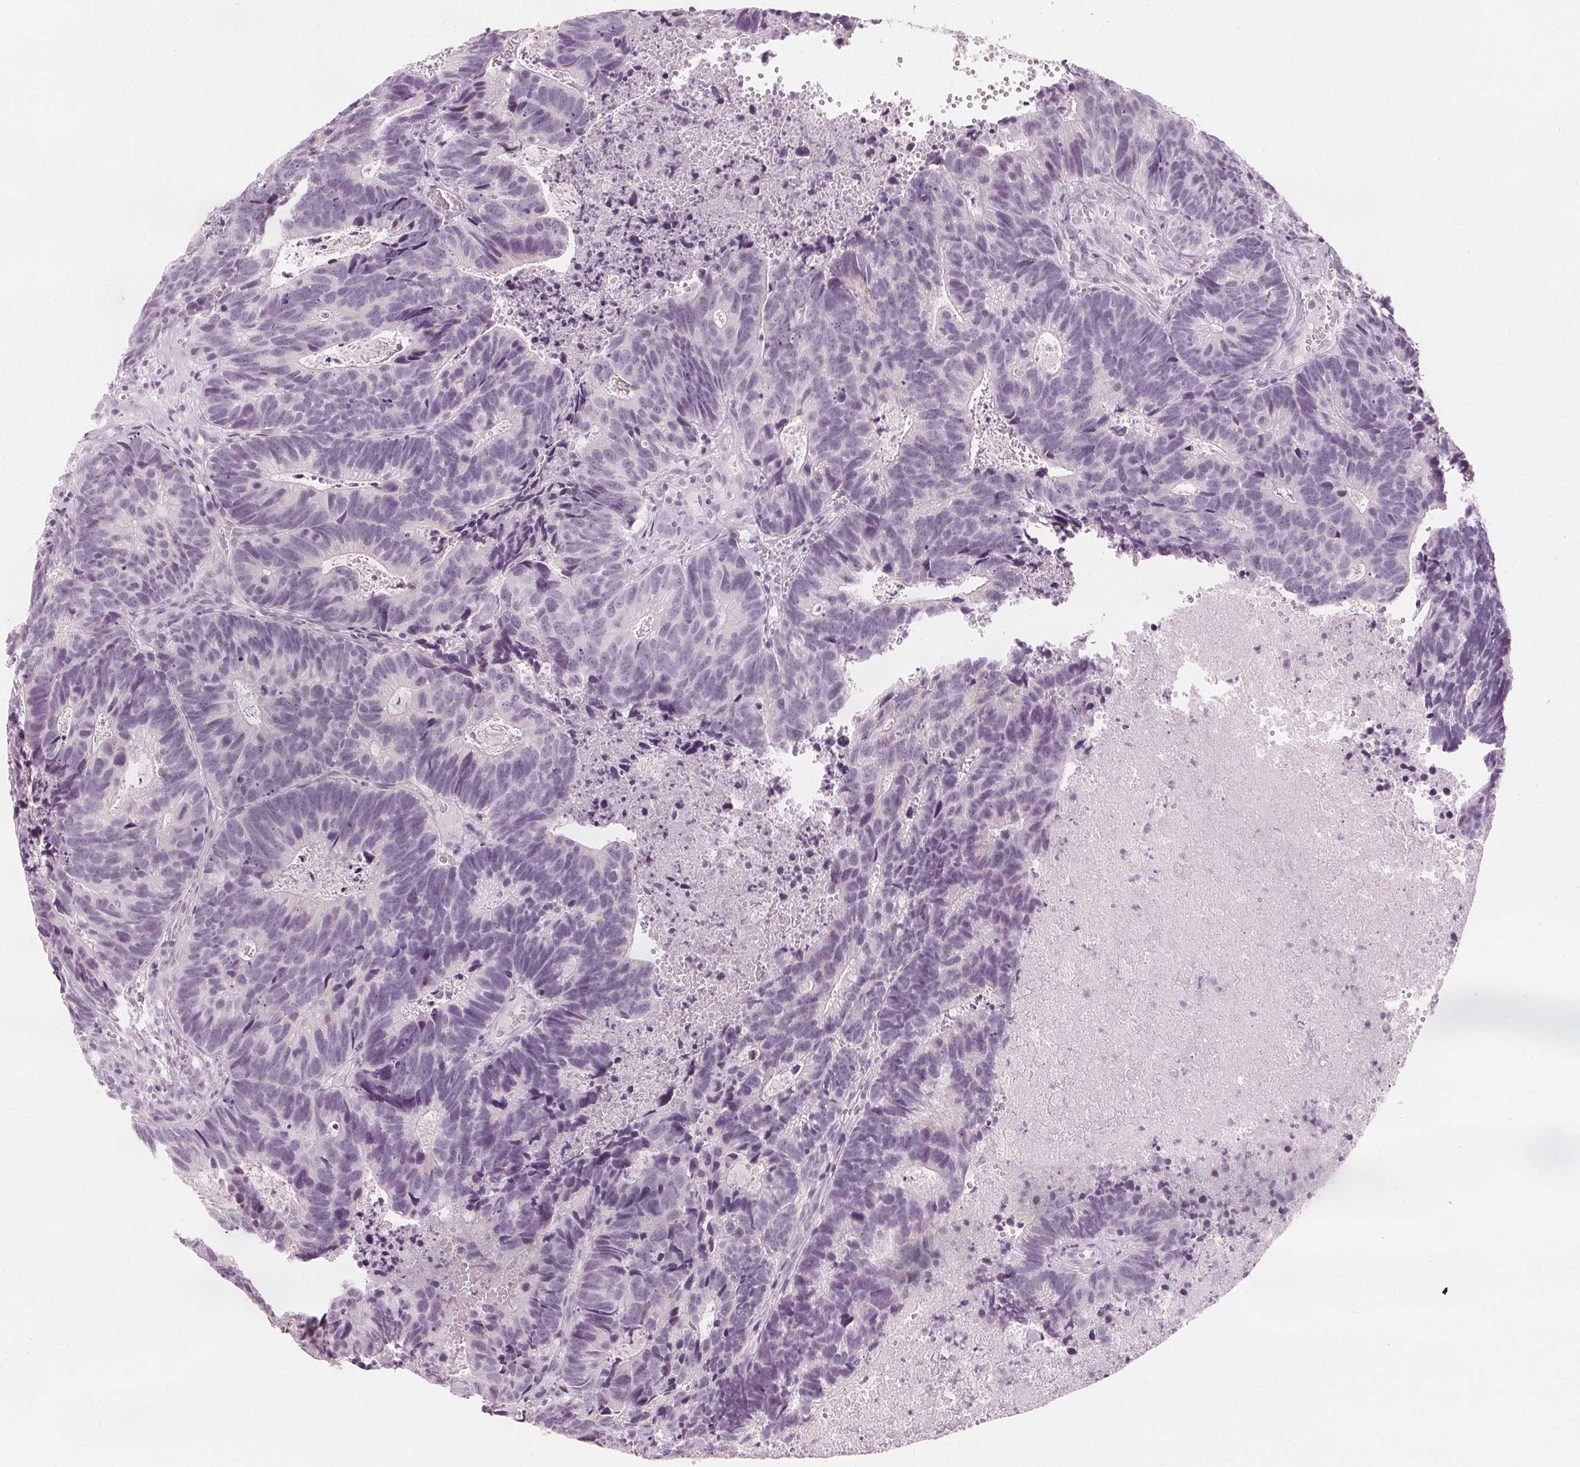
{"staining": {"intensity": "negative", "quantity": "none", "location": "none"}, "tissue": "head and neck cancer", "cell_type": "Tumor cells", "image_type": "cancer", "snomed": [{"axis": "morphology", "description": "Adenocarcinoma, NOS"}, {"axis": "topography", "description": "Head-Neck"}], "caption": "This is an IHC micrograph of human head and neck cancer (adenocarcinoma). There is no positivity in tumor cells.", "gene": "NXPE1", "patient": {"sex": "male", "age": 62}}